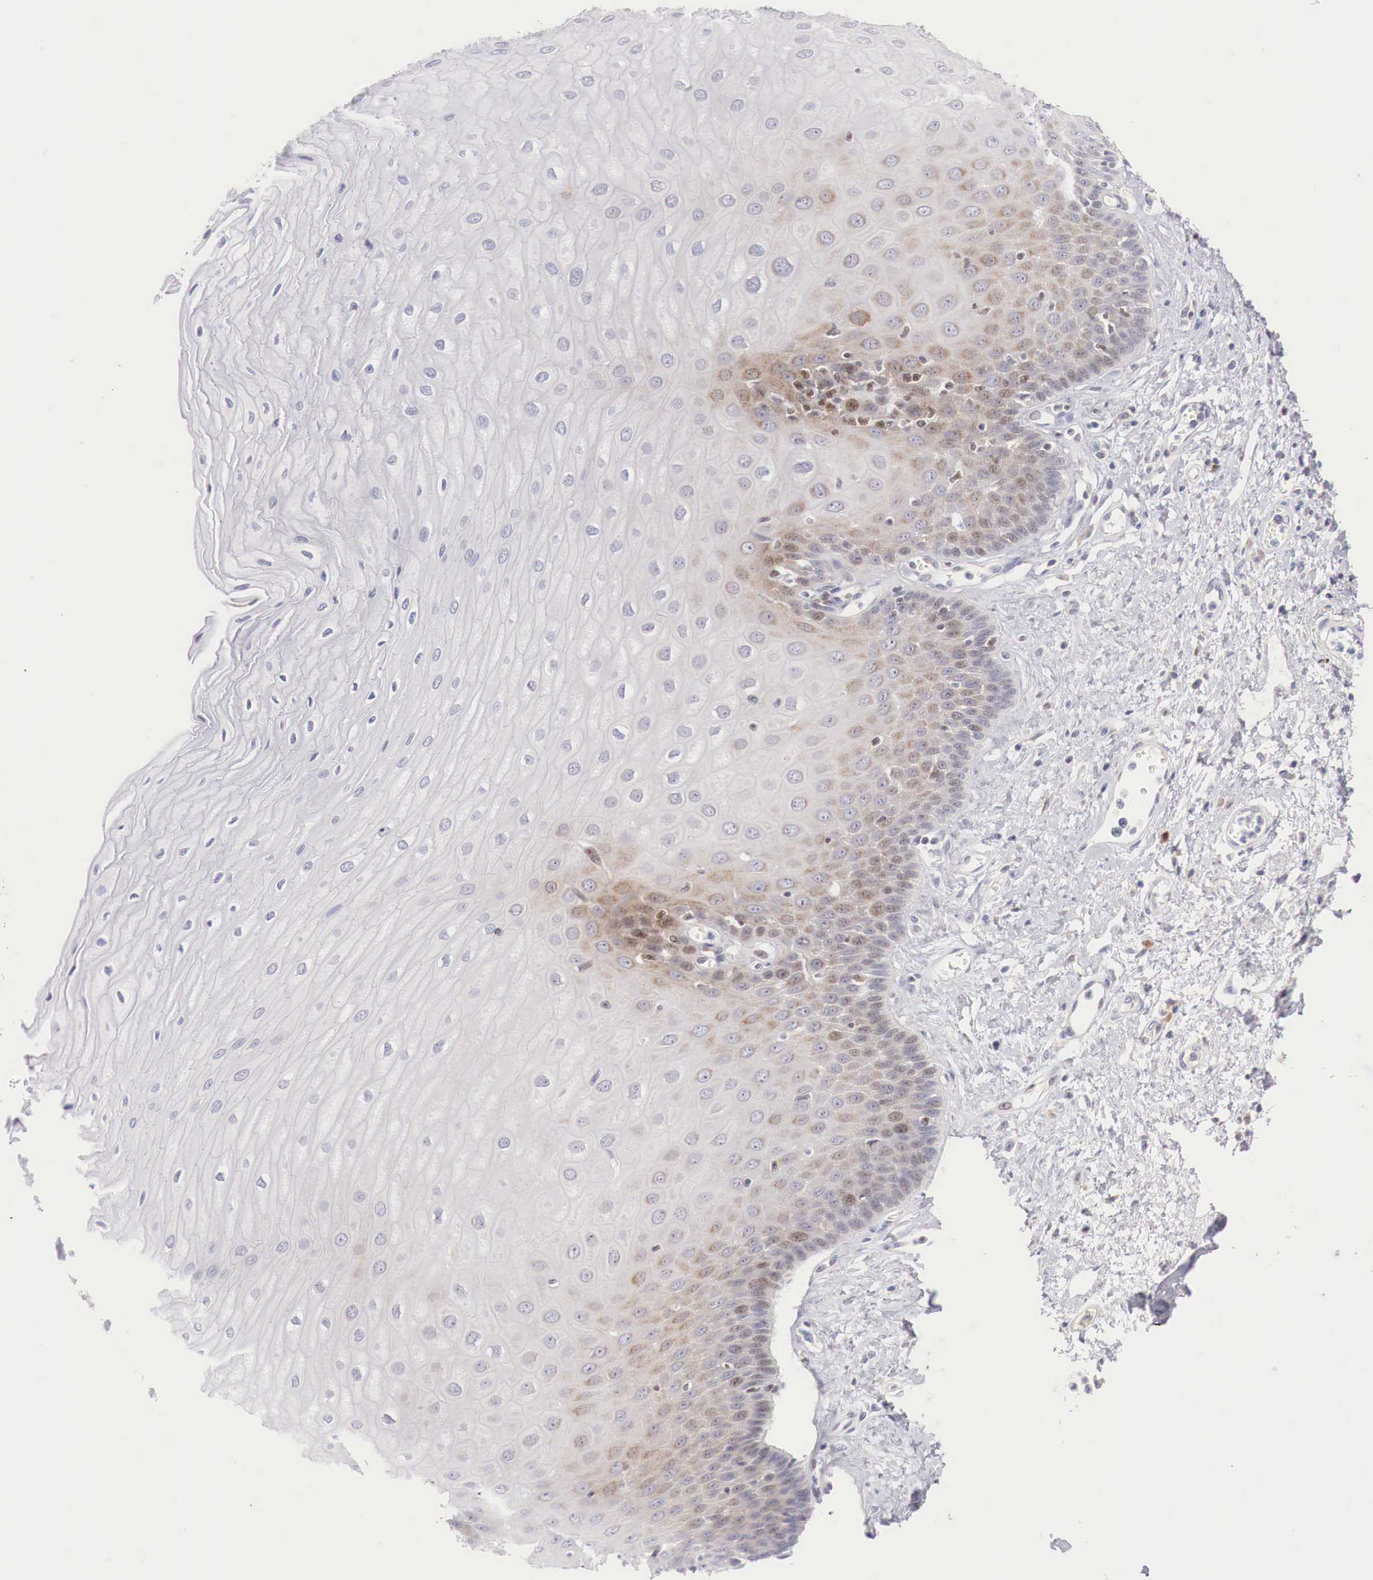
{"staining": {"intensity": "moderate", "quantity": "25%-75%", "location": "cytoplasmic/membranous"}, "tissue": "esophagus", "cell_type": "Squamous epithelial cells", "image_type": "normal", "snomed": [{"axis": "morphology", "description": "Normal tissue, NOS"}, {"axis": "topography", "description": "Esophagus"}], "caption": "Protein expression analysis of normal esophagus exhibits moderate cytoplasmic/membranous expression in approximately 25%-75% of squamous epithelial cells. (DAB IHC with brightfield microscopy, high magnification).", "gene": "CLCN5", "patient": {"sex": "male", "age": 65}}